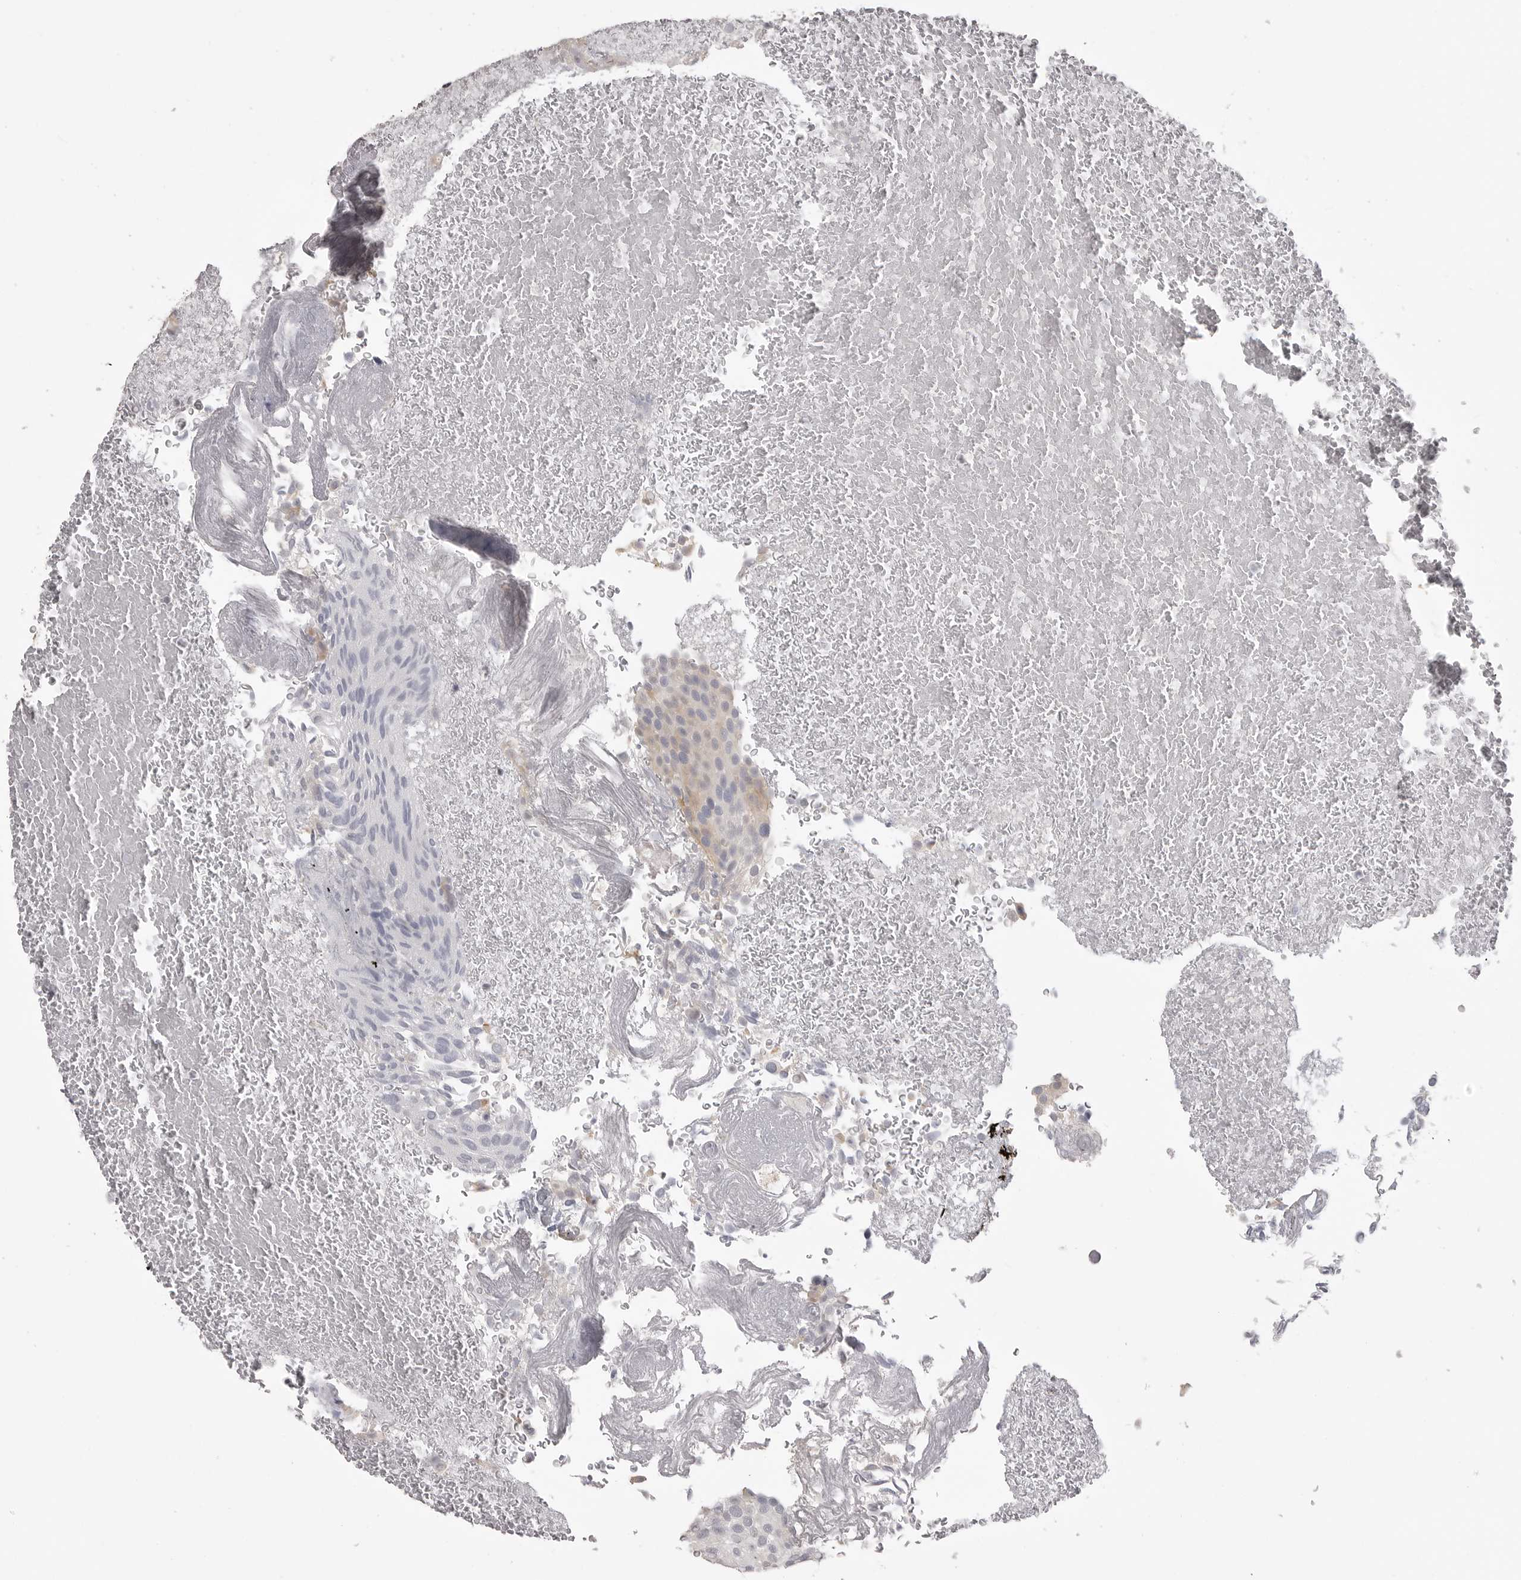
{"staining": {"intensity": "weak", "quantity": "25%-75%", "location": "cytoplasmic/membranous"}, "tissue": "urothelial cancer", "cell_type": "Tumor cells", "image_type": "cancer", "snomed": [{"axis": "morphology", "description": "Urothelial carcinoma, Low grade"}, {"axis": "topography", "description": "Urinary bladder"}], "caption": "High-power microscopy captured an immunohistochemistry image of low-grade urothelial carcinoma, revealing weak cytoplasmic/membranous expression in about 25%-75% of tumor cells. (DAB (3,3'-diaminobenzidine) = brown stain, brightfield microscopy at high magnification).", "gene": "GPN2", "patient": {"sex": "male", "age": 78}}